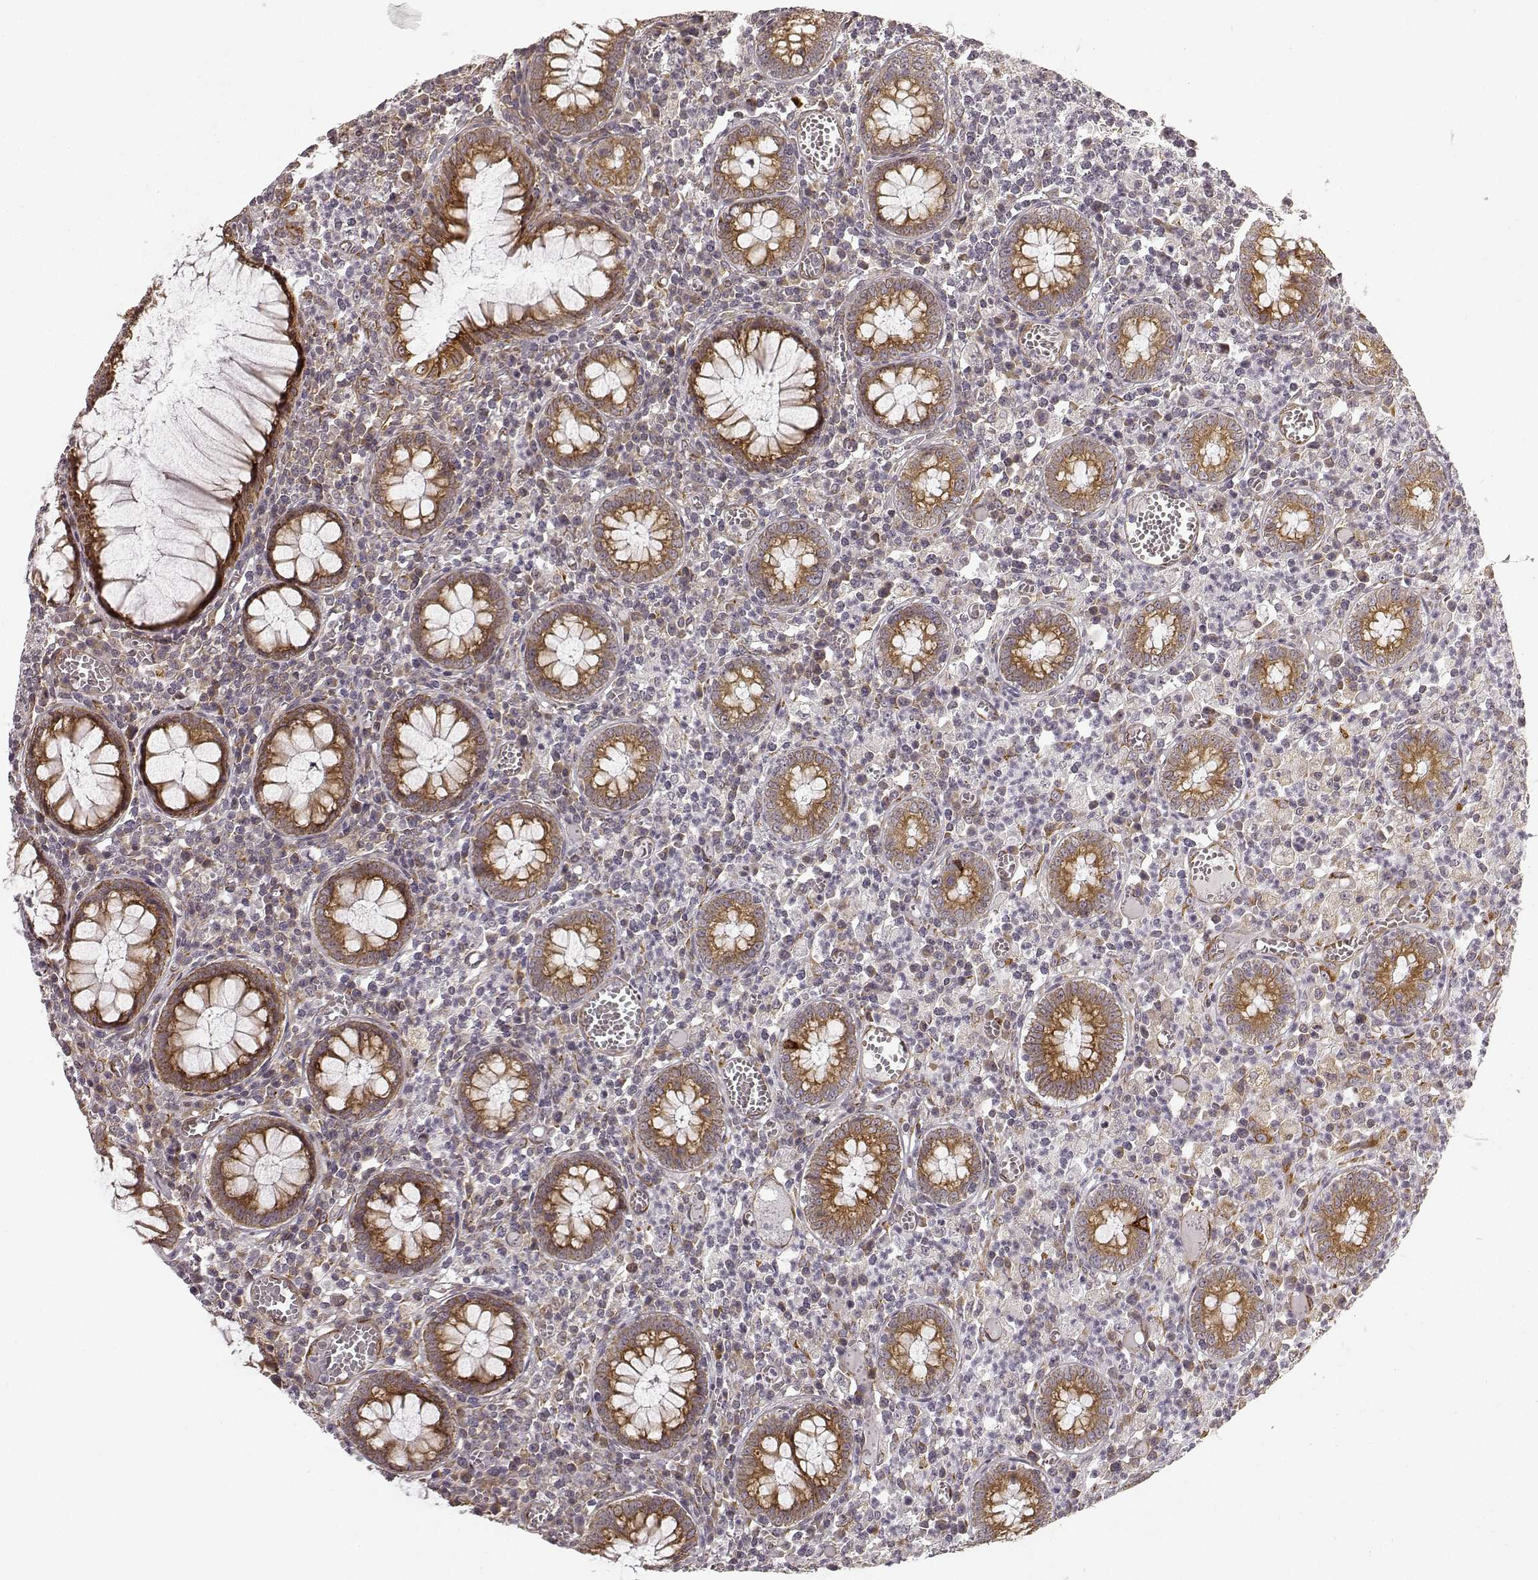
{"staining": {"intensity": "moderate", "quantity": ">75%", "location": "cytoplasmic/membranous"}, "tissue": "colorectal cancer", "cell_type": "Tumor cells", "image_type": "cancer", "snomed": [{"axis": "morphology", "description": "Normal tissue, NOS"}, {"axis": "morphology", "description": "Adenocarcinoma, NOS"}, {"axis": "topography", "description": "Colon"}], "caption": "Approximately >75% of tumor cells in colorectal cancer display moderate cytoplasmic/membranous protein staining as visualized by brown immunohistochemical staining.", "gene": "TMEM14A", "patient": {"sex": "male", "age": 65}}